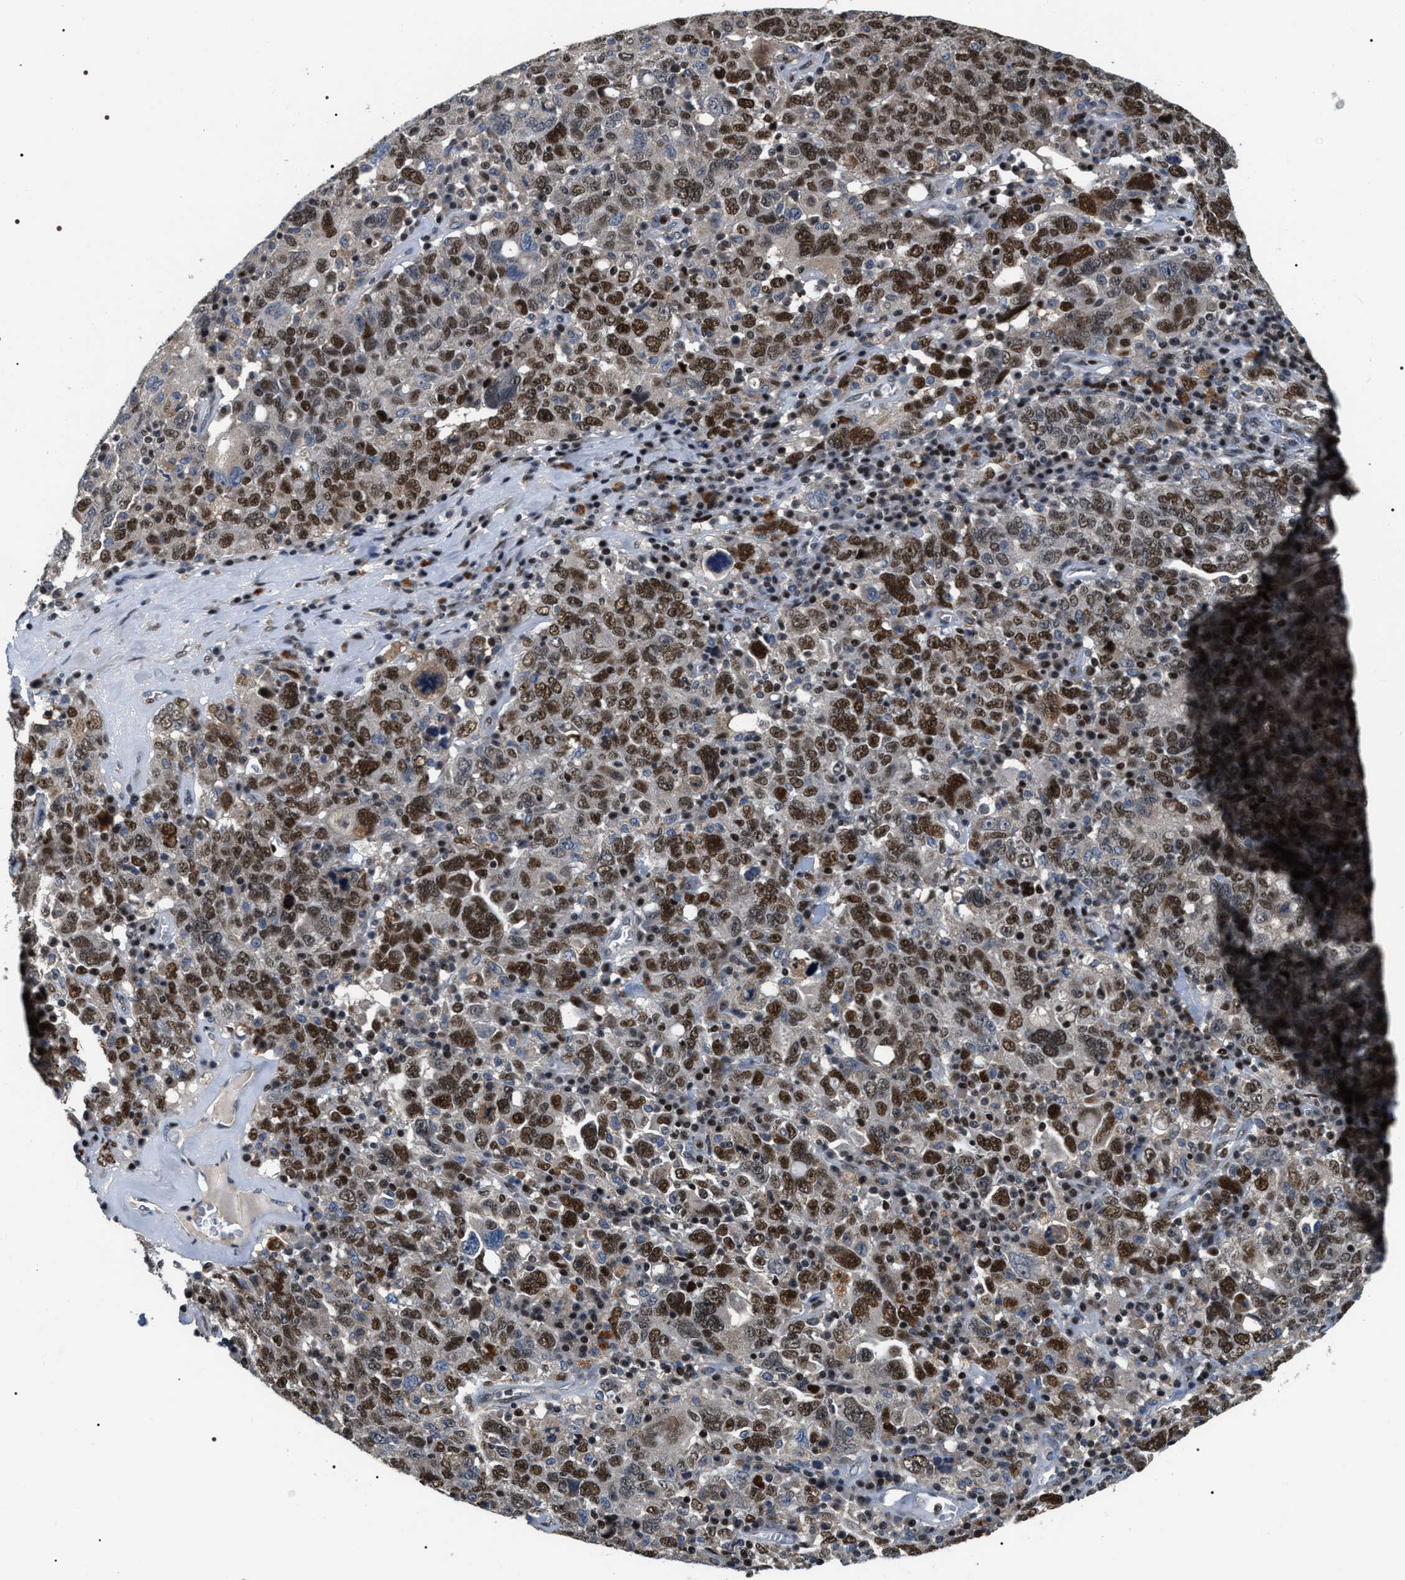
{"staining": {"intensity": "moderate", "quantity": ">75%", "location": "nuclear"}, "tissue": "ovarian cancer", "cell_type": "Tumor cells", "image_type": "cancer", "snomed": [{"axis": "morphology", "description": "Carcinoma, endometroid"}, {"axis": "topography", "description": "Ovary"}], "caption": "Tumor cells display medium levels of moderate nuclear positivity in about >75% of cells in human ovarian endometroid carcinoma.", "gene": "C7orf25", "patient": {"sex": "female", "age": 62}}